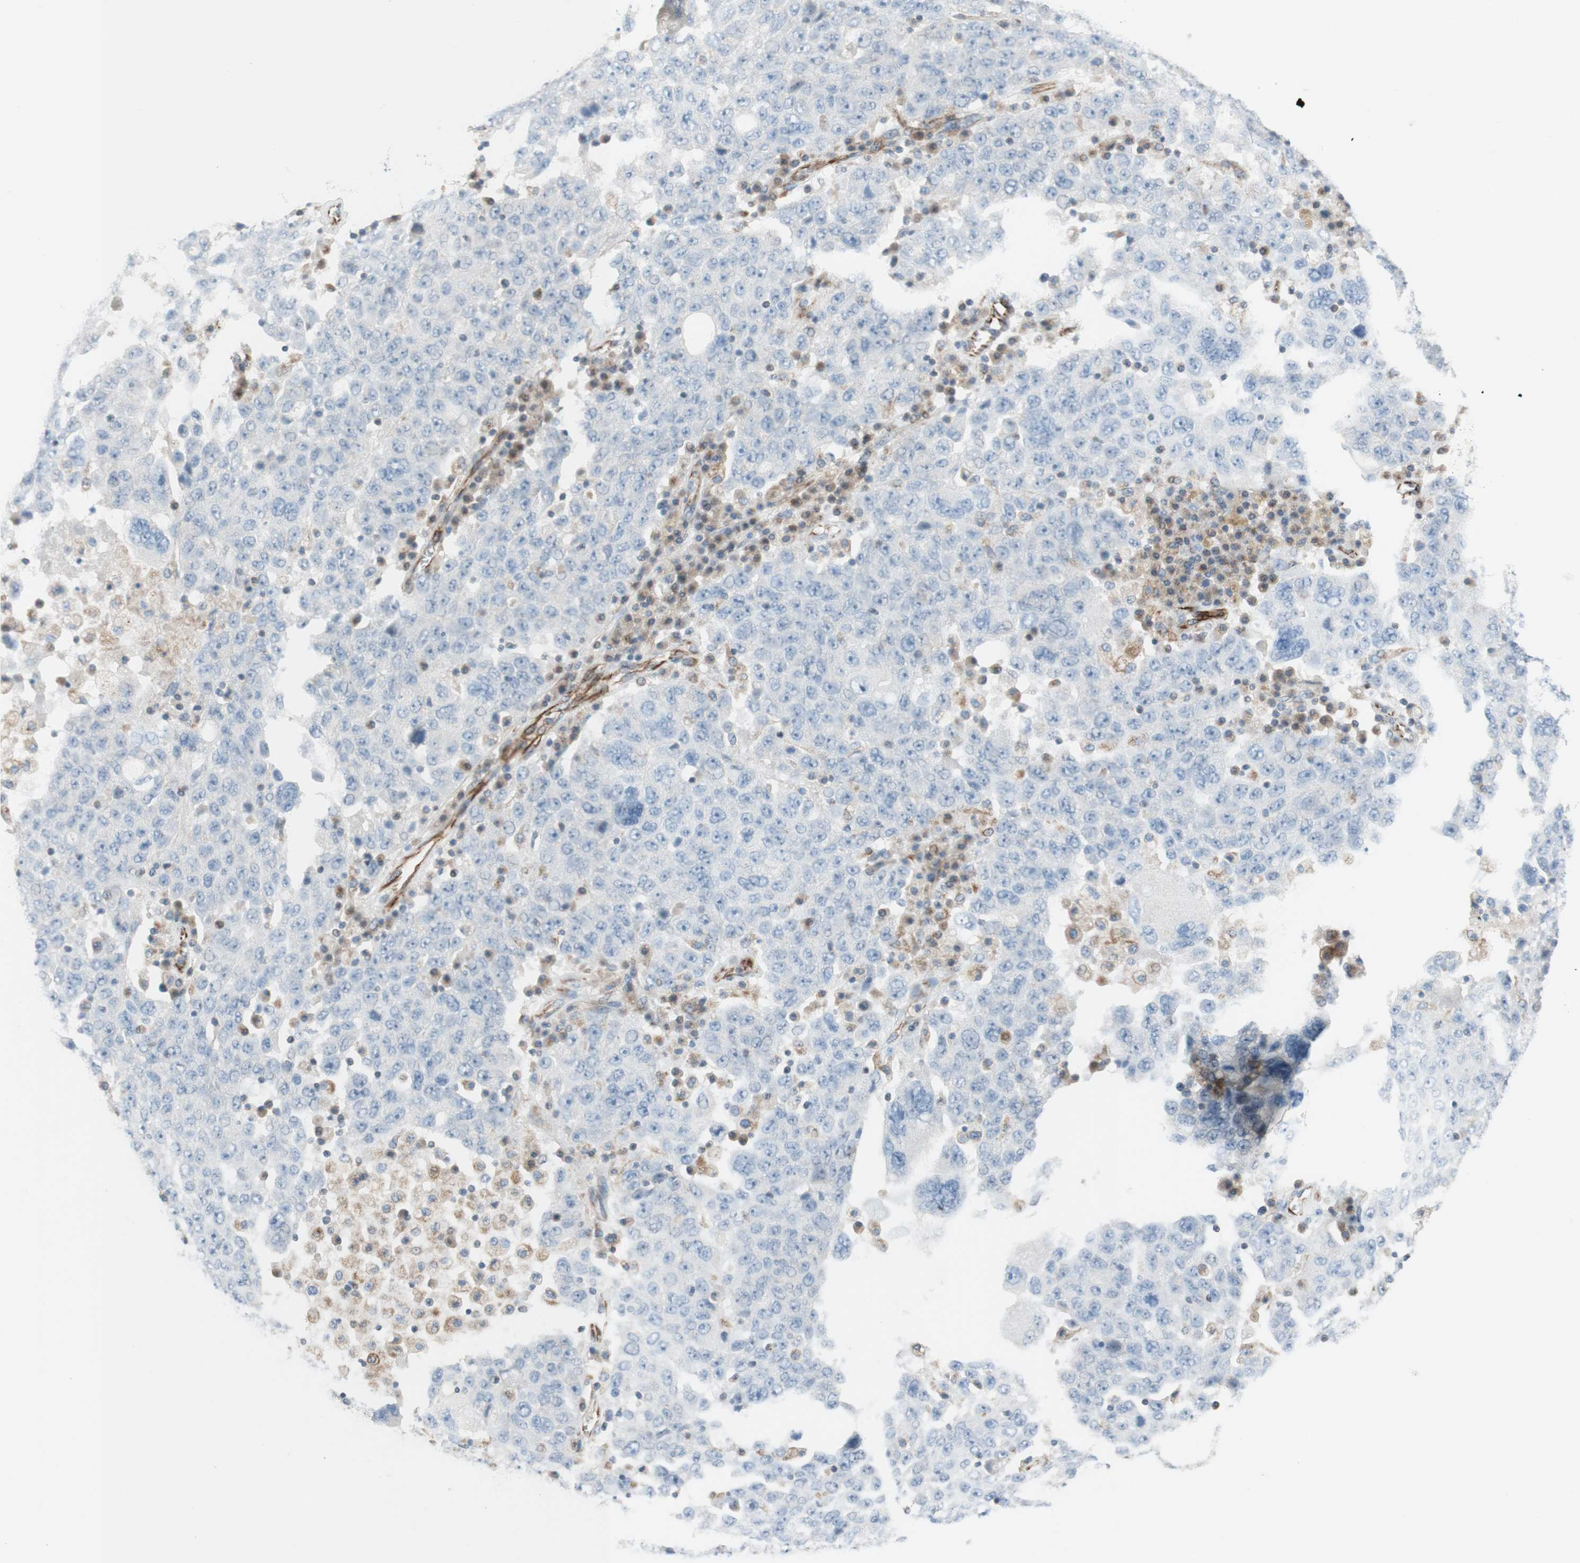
{"staining": {"intensity": "negative", "quantity": "none", "location": "none"}, "tissue": "ovarian cancer", "cell_type": "Tumor cells", "image_type": "cancer", "snomed": [{"axis": "morphology", "description": "Carcinoma, endometroid"}, {"axis": "topography", "description": "Ovary"}], "caption": "Ovarian cancer stained for a protein using IHC demonstrates no expression tumor cells.", "gene": "POU2AF1", "patient": {"sex": "female", "age": 62}}